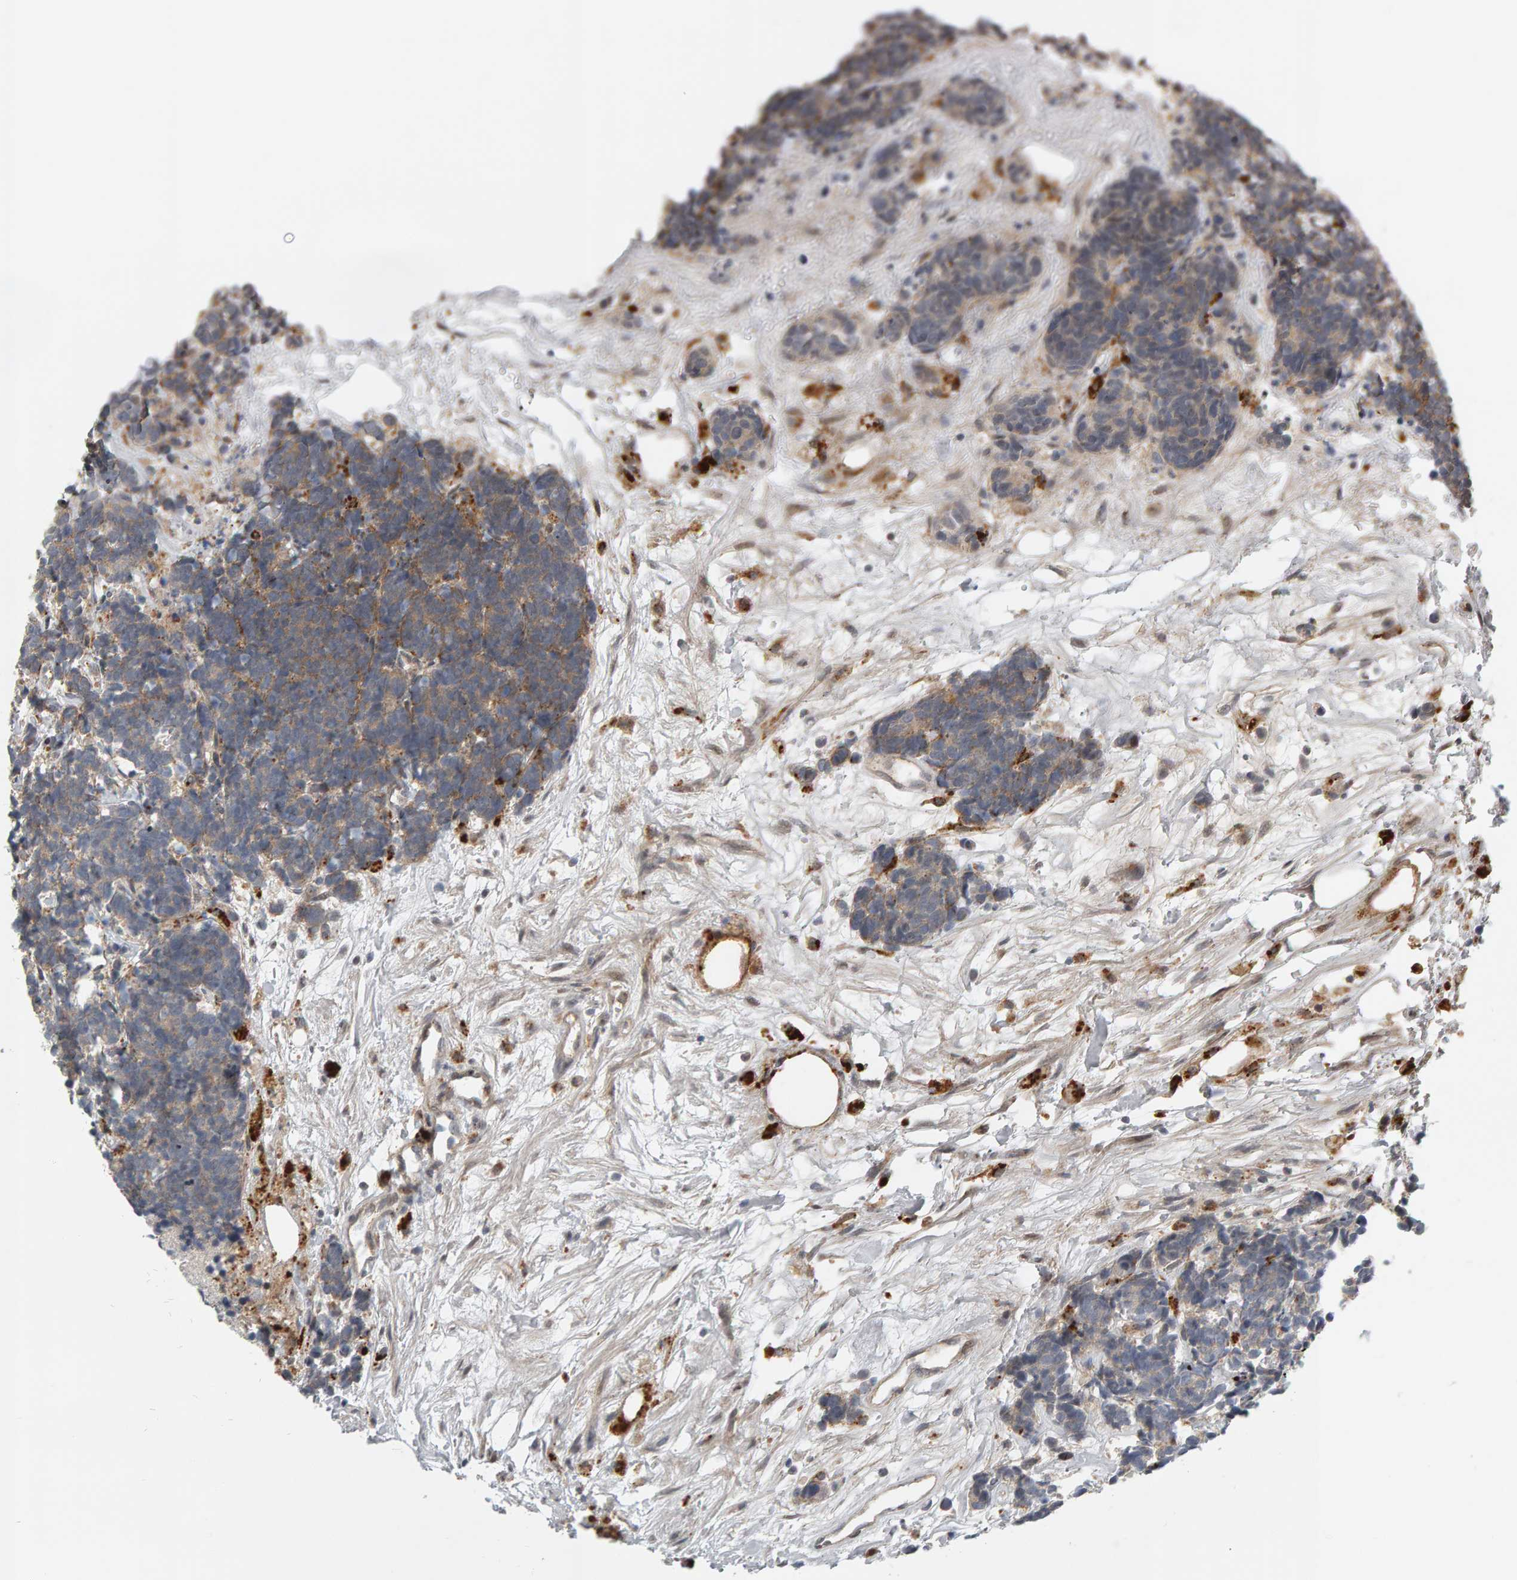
{"staining": {"intensity": "weak", "quantity": ">75%", "location": "cytoplasmic/membranous"}, "tissue": "carcinoid", "cell_type": "Tumor cells", "image_type": "cancer", "snomed": [{"axis": "morphology", "description": "Carcinoma, NOS"}, {"axis": "morphology", "description": "Carcinoid, malignant, NOS"}, {"axis": "topography", "description": "Urinary bladder"}], "caption": "Protein analysis of carcinoid tissue reveals weak cytoplasmic/membranous expression in about >75% of tumor cells.", "gene": "ZNF160", "patient": {"sex": "male", "age": 57}}